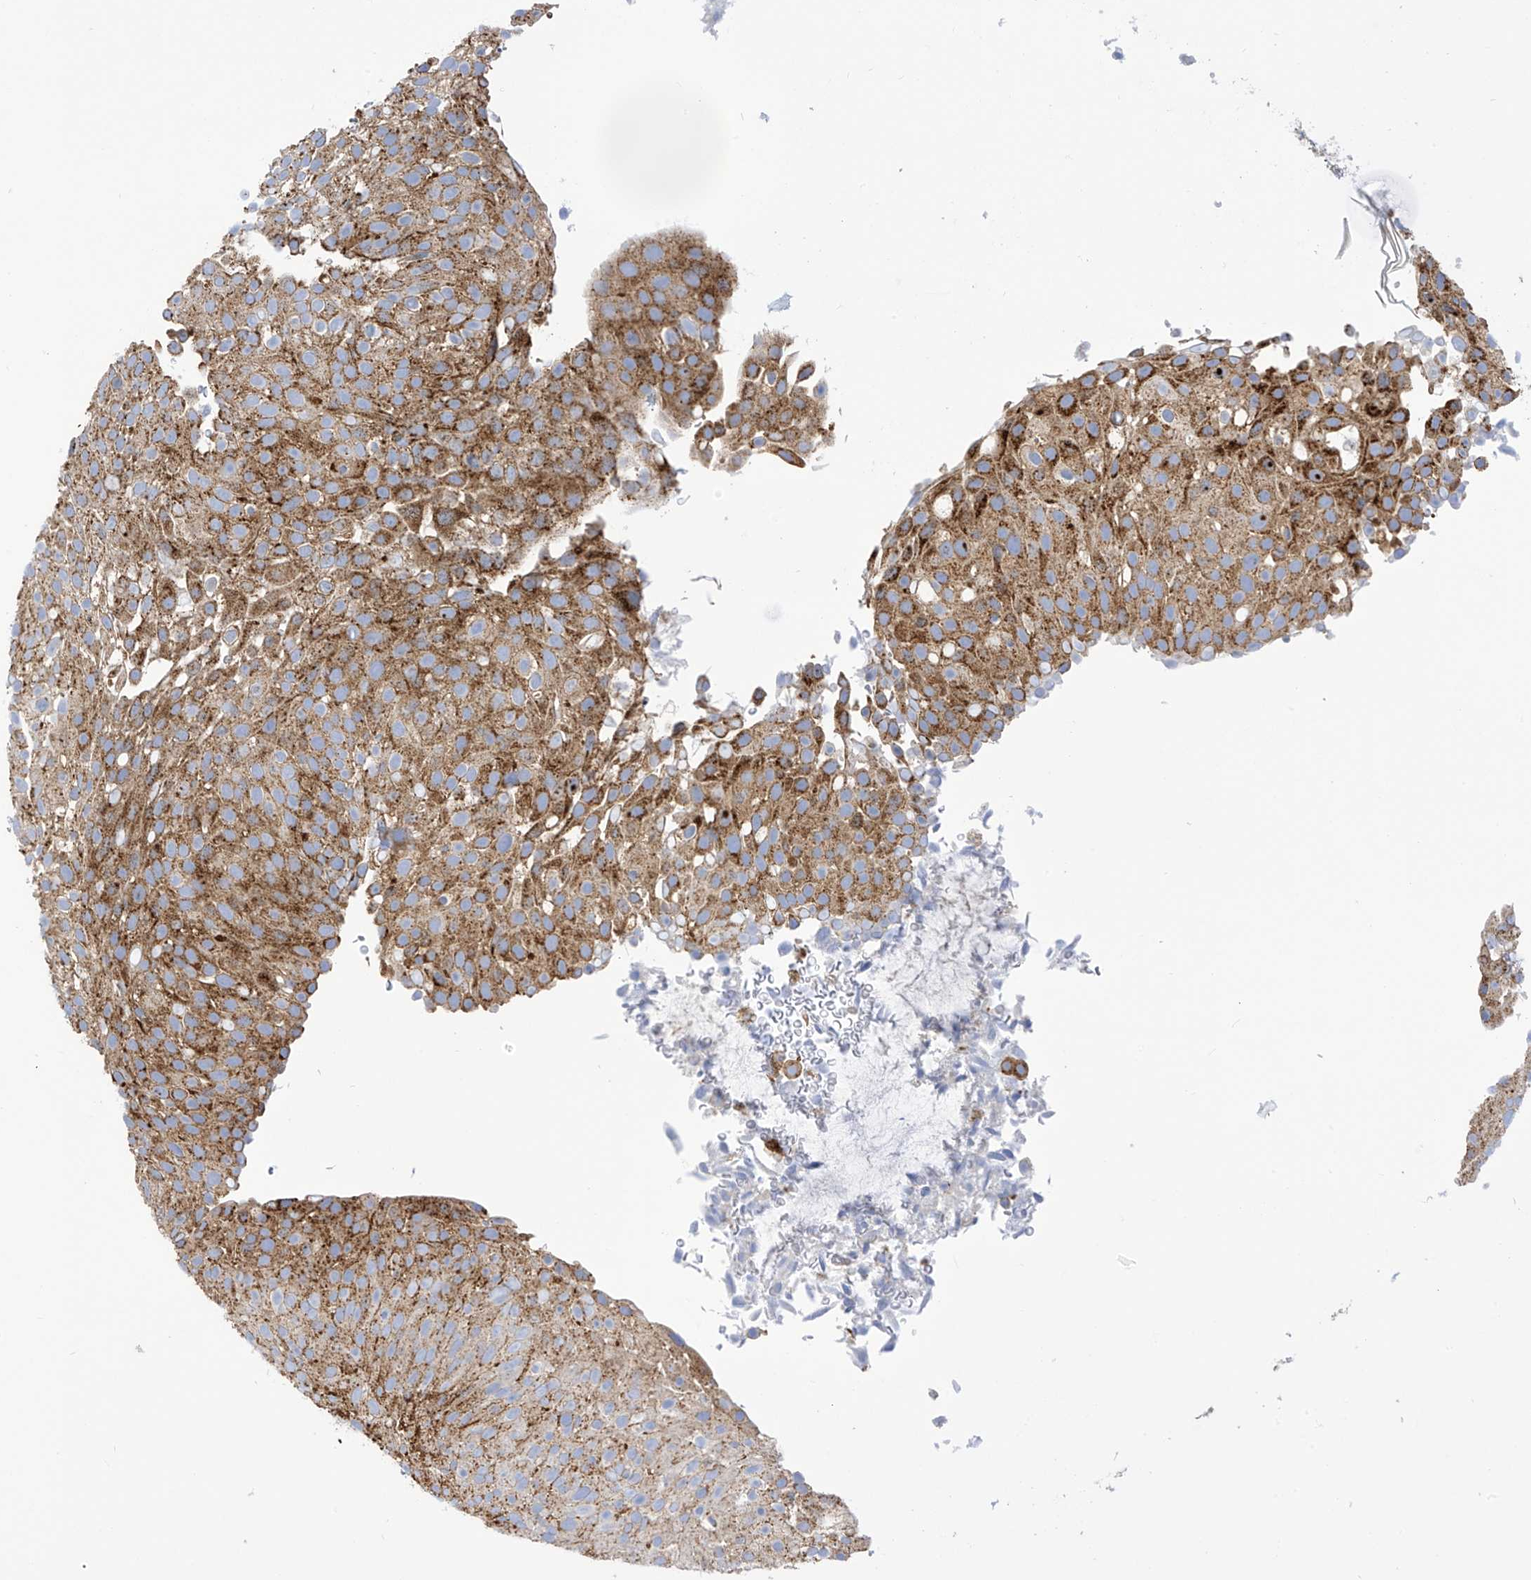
{"staining": {"intensity": "moderate", "quantity": ">75%", "location": "cytoplasmic/membranous"}, "tissue": "urothelial cancer", "cell_type": "Tumor cells", "image_type": "cancer", "snomed": [{"axis": "morphology", "description": "Urothelial carcinoma, Low grade"}, {"axis": "topography", "description": "Urinary bladder"}], "caption": "Protein expression analysis of human urothelial cancer reveals moderate cytoplasmic/membranous staining in about >75% of tumor cells.", "gene": "FABP2", "patient": {"sex": "male", "age": 78}}